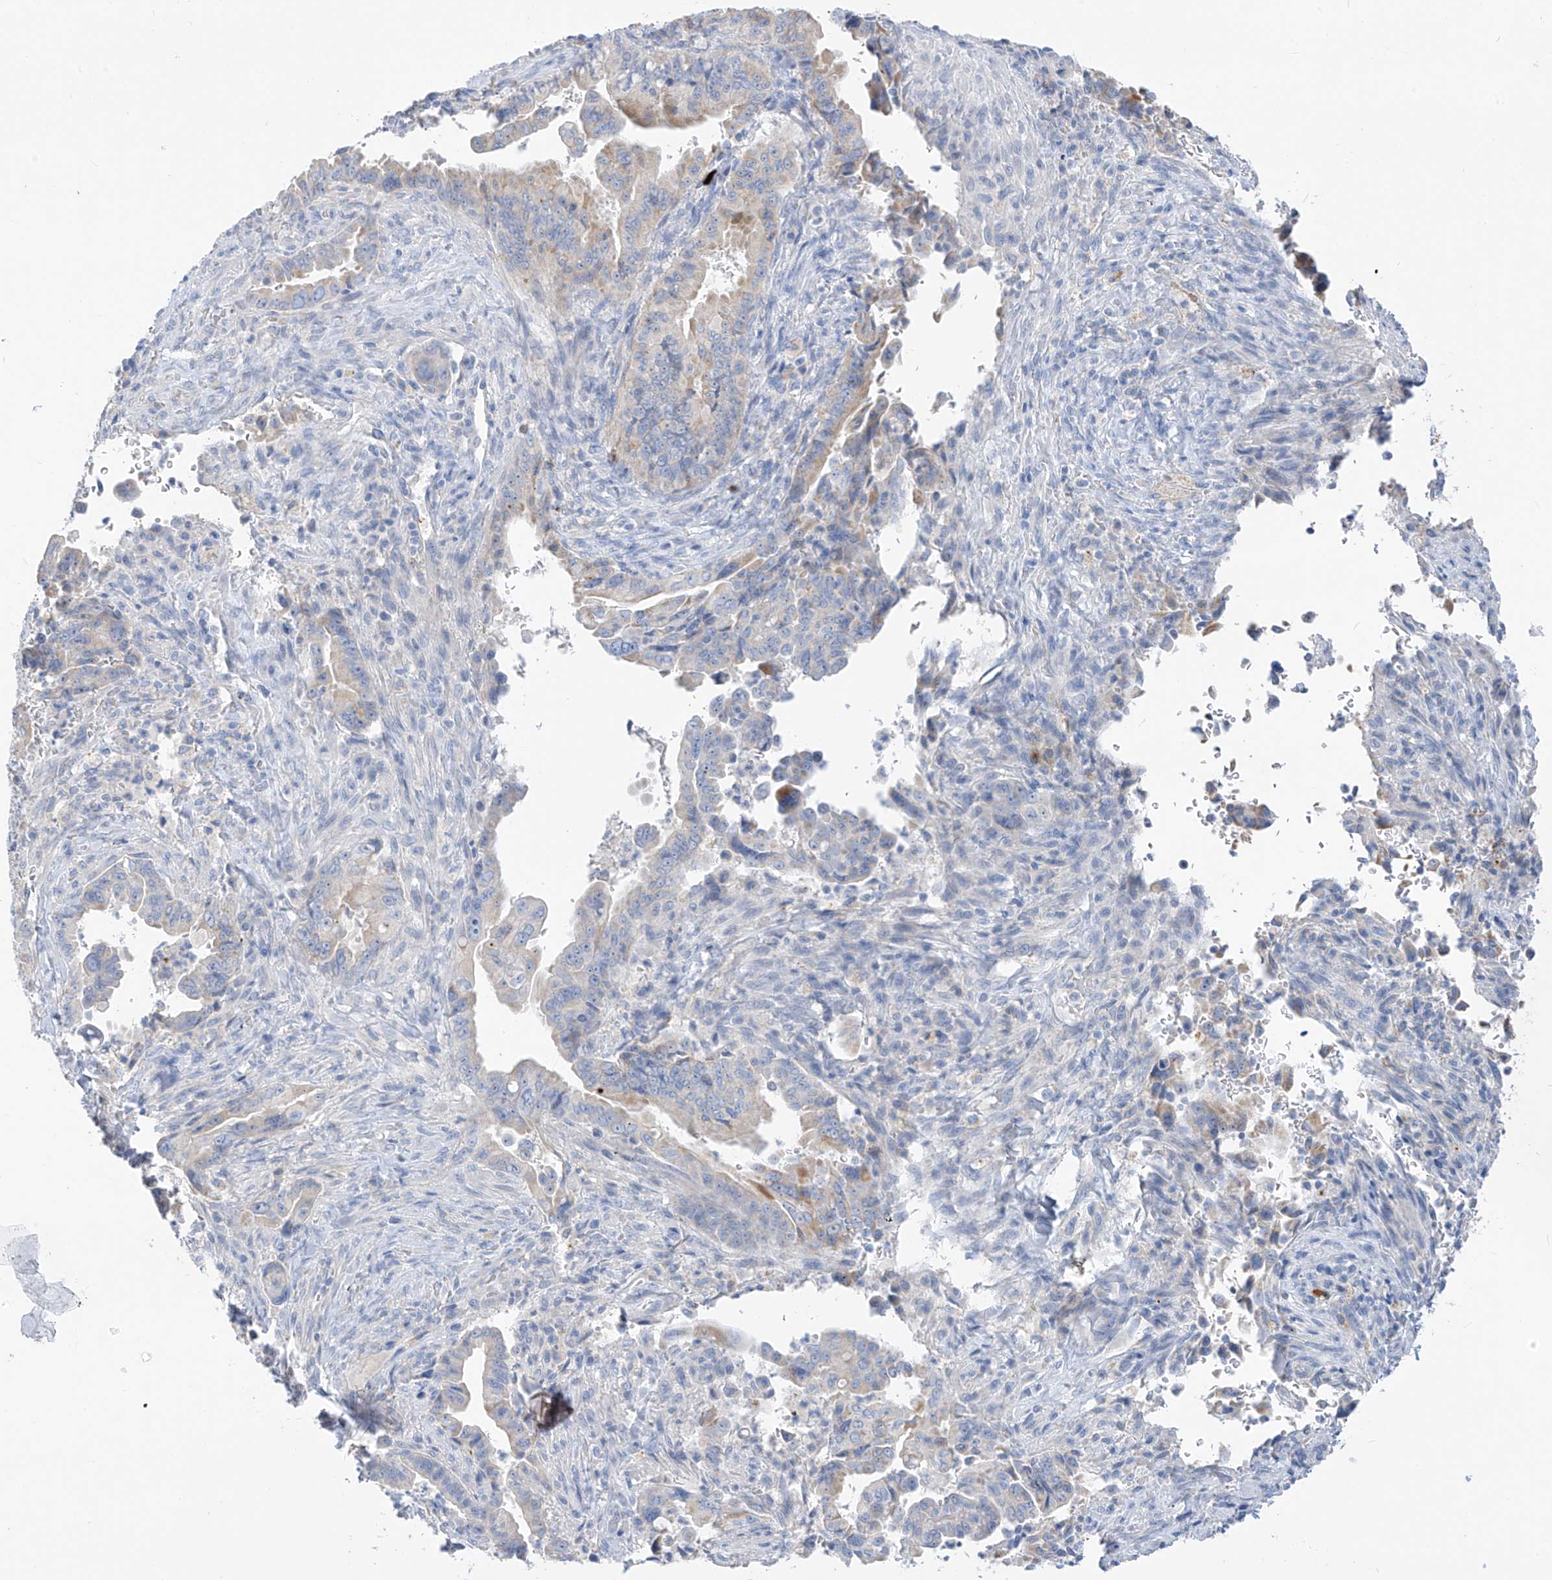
{"staining": {"intensity": "negative", "quantity": "none", "location": "none"}, "tissue": "pancreatic cancer", "cell_type": "Tumor cells", "image_type": "cancer", "snomed": [{"axis": "morphology", "description": "Adenocarcinoma, NOS"}, {"axis": "topography", "description": "Pancreas"}], "caption": "This is a micrograph of immunohistochemistry staining of pancreatic cancer (adenocarcinoma), which shows no expression in tumor cells.", "gene": "ZNF404", "patient": {"sex": "male", "age": 70}}